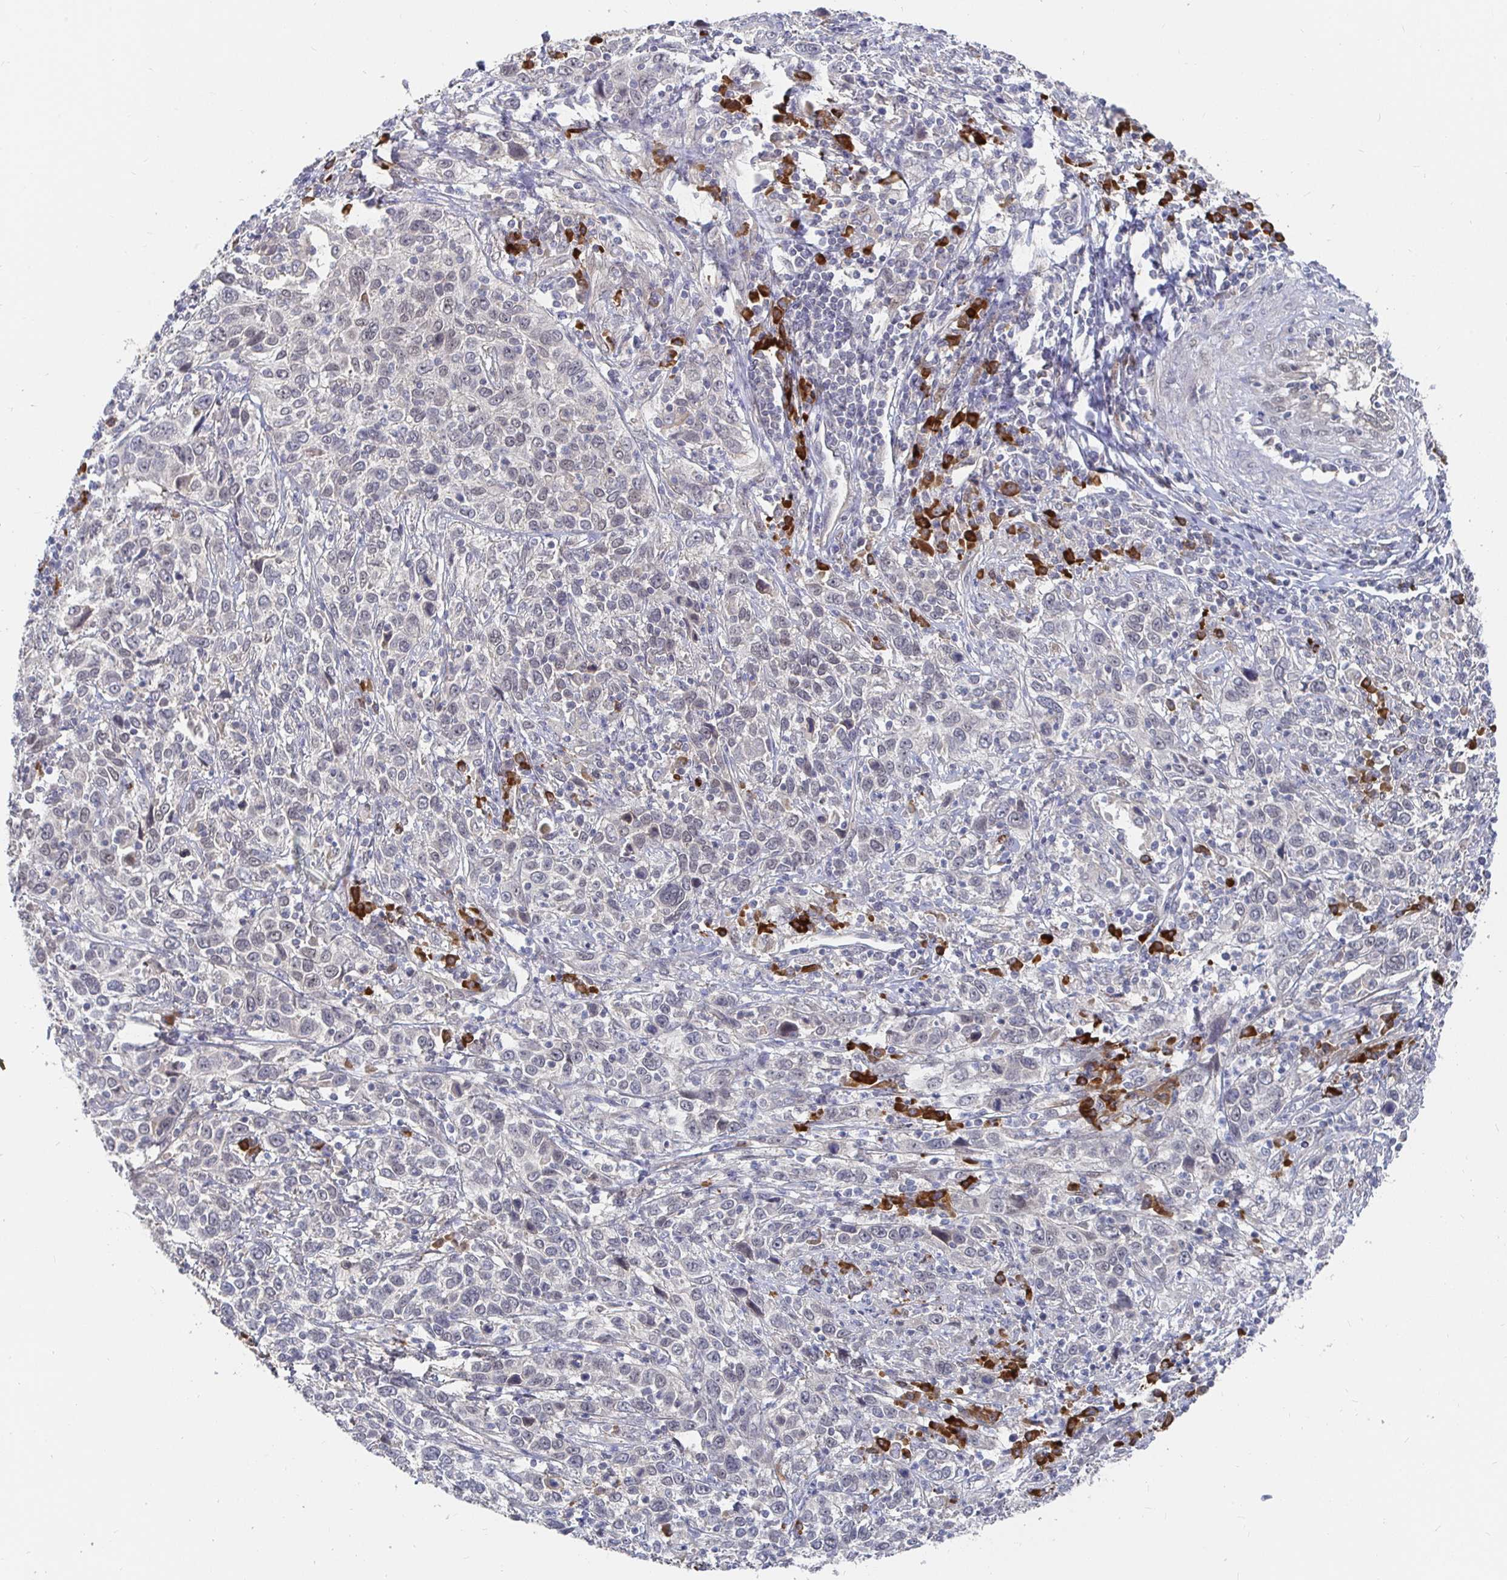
{"staining": {"intensity": "negative", "quantity": "none", "location": "none"}, "tissue": "cervical cancer", "cell_type": "Tumor cells", "image_type": "cancer", "snomed": [{"axis": "morphology", "description": "Squamous cell carcinoma, NOS"}, {"axis": "topography", "description": "Cervix"}], "caption": "There is no significant staining in tumor cells of cervical cancer.", "gene": "MEIS1", "patient": {"sex": "female", "age": 46}}